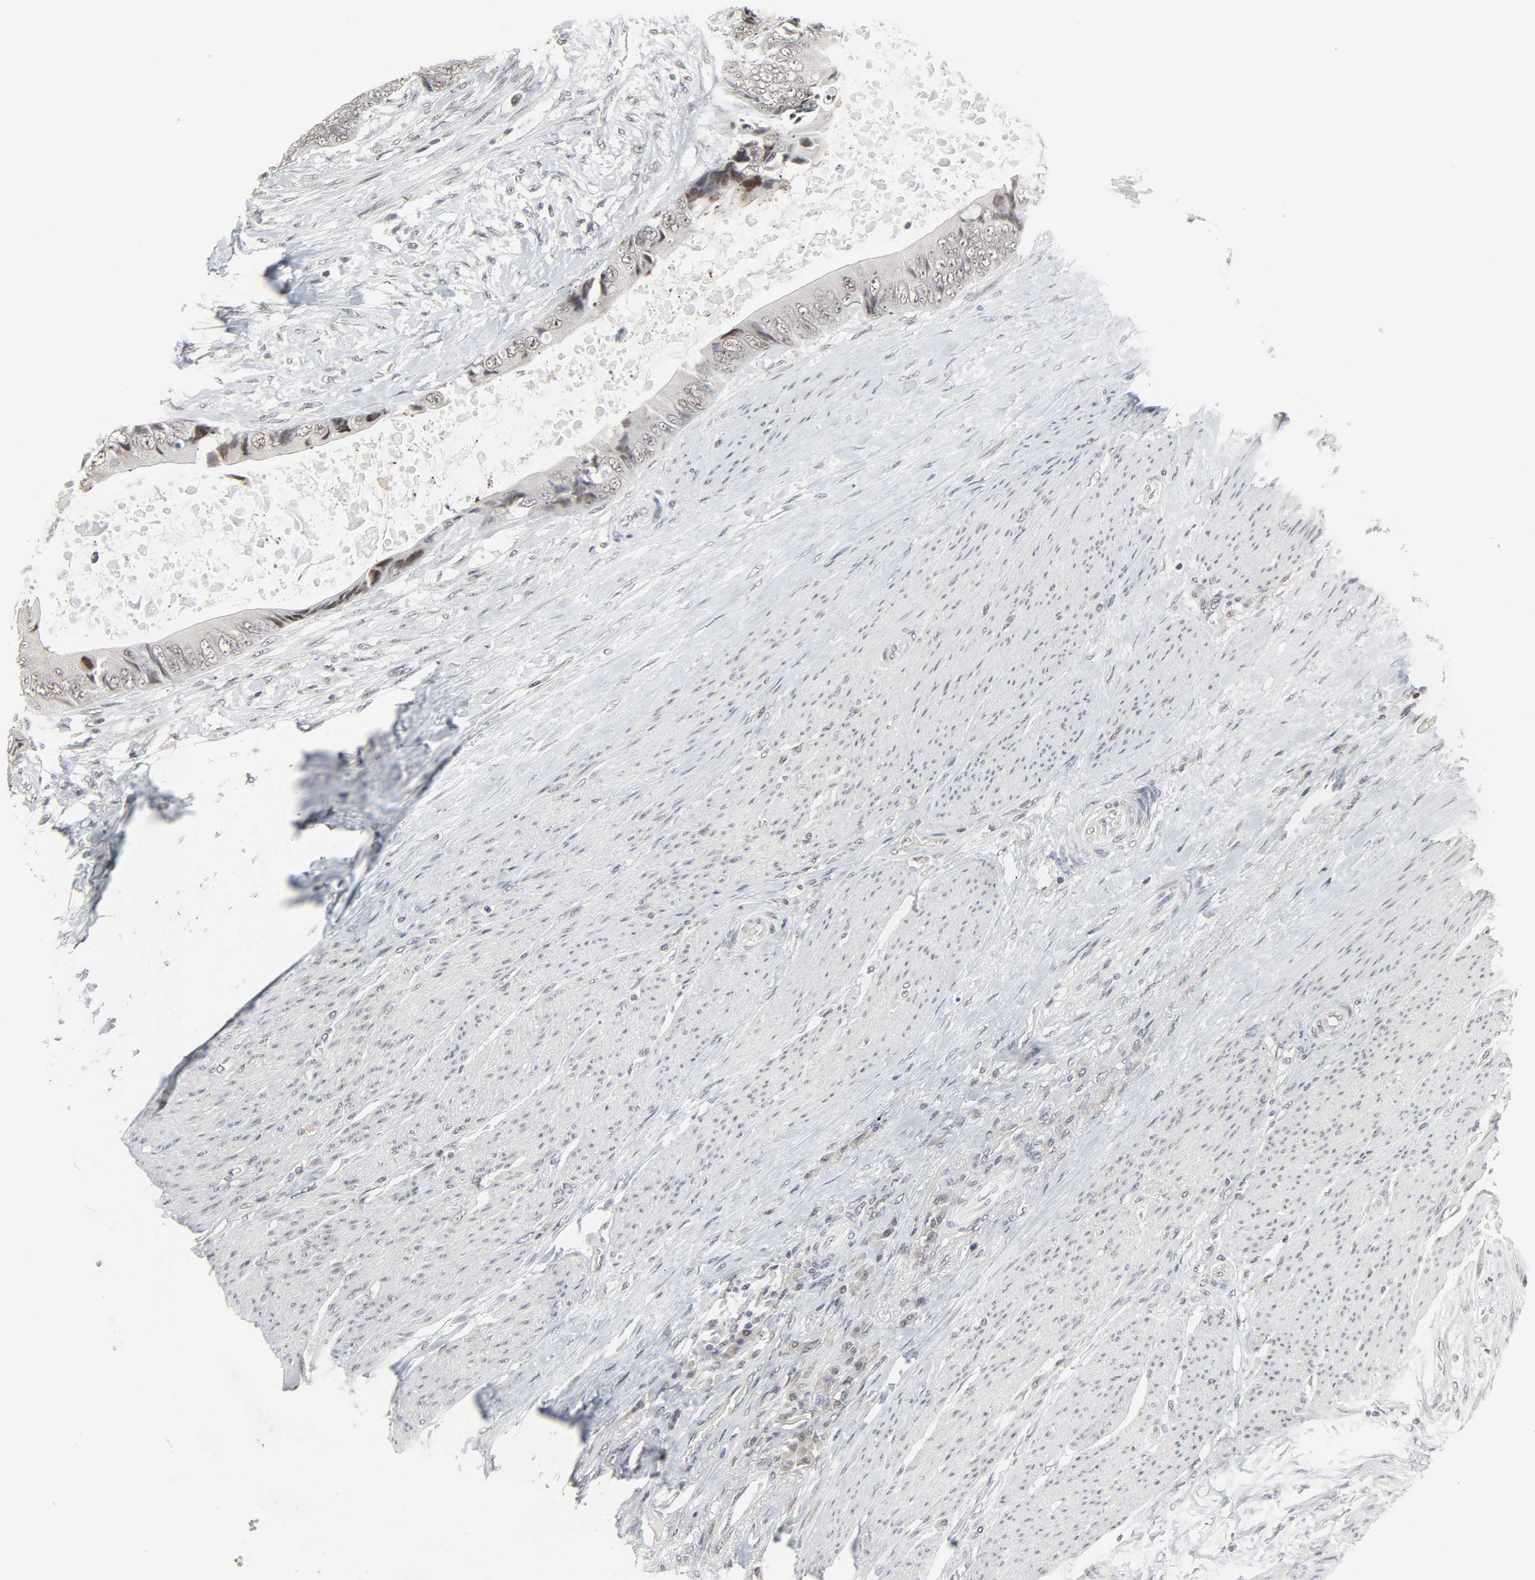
{"staining": {"intensity": "moderate", "quantity": "<25%", "location": "cytoplasmic/membranous"}, "tissue": "colorectal cancer", "cell_type": "Tumor cells", "image_type": "cancer", "snomed": [{"axis": "morphology", "description": "Adenocarcinoma, NOS"}, {"axis": "topography", "description": "Rectum"}], "caption": "This is an image of immunohistochemistry staining of adenocarcinoma (colorectal), which shows moderate staining in the cytoplasmic/membranous of tumor cells.", "gene": "MUC1", "patient": {"sex": "female", "age": 77}}